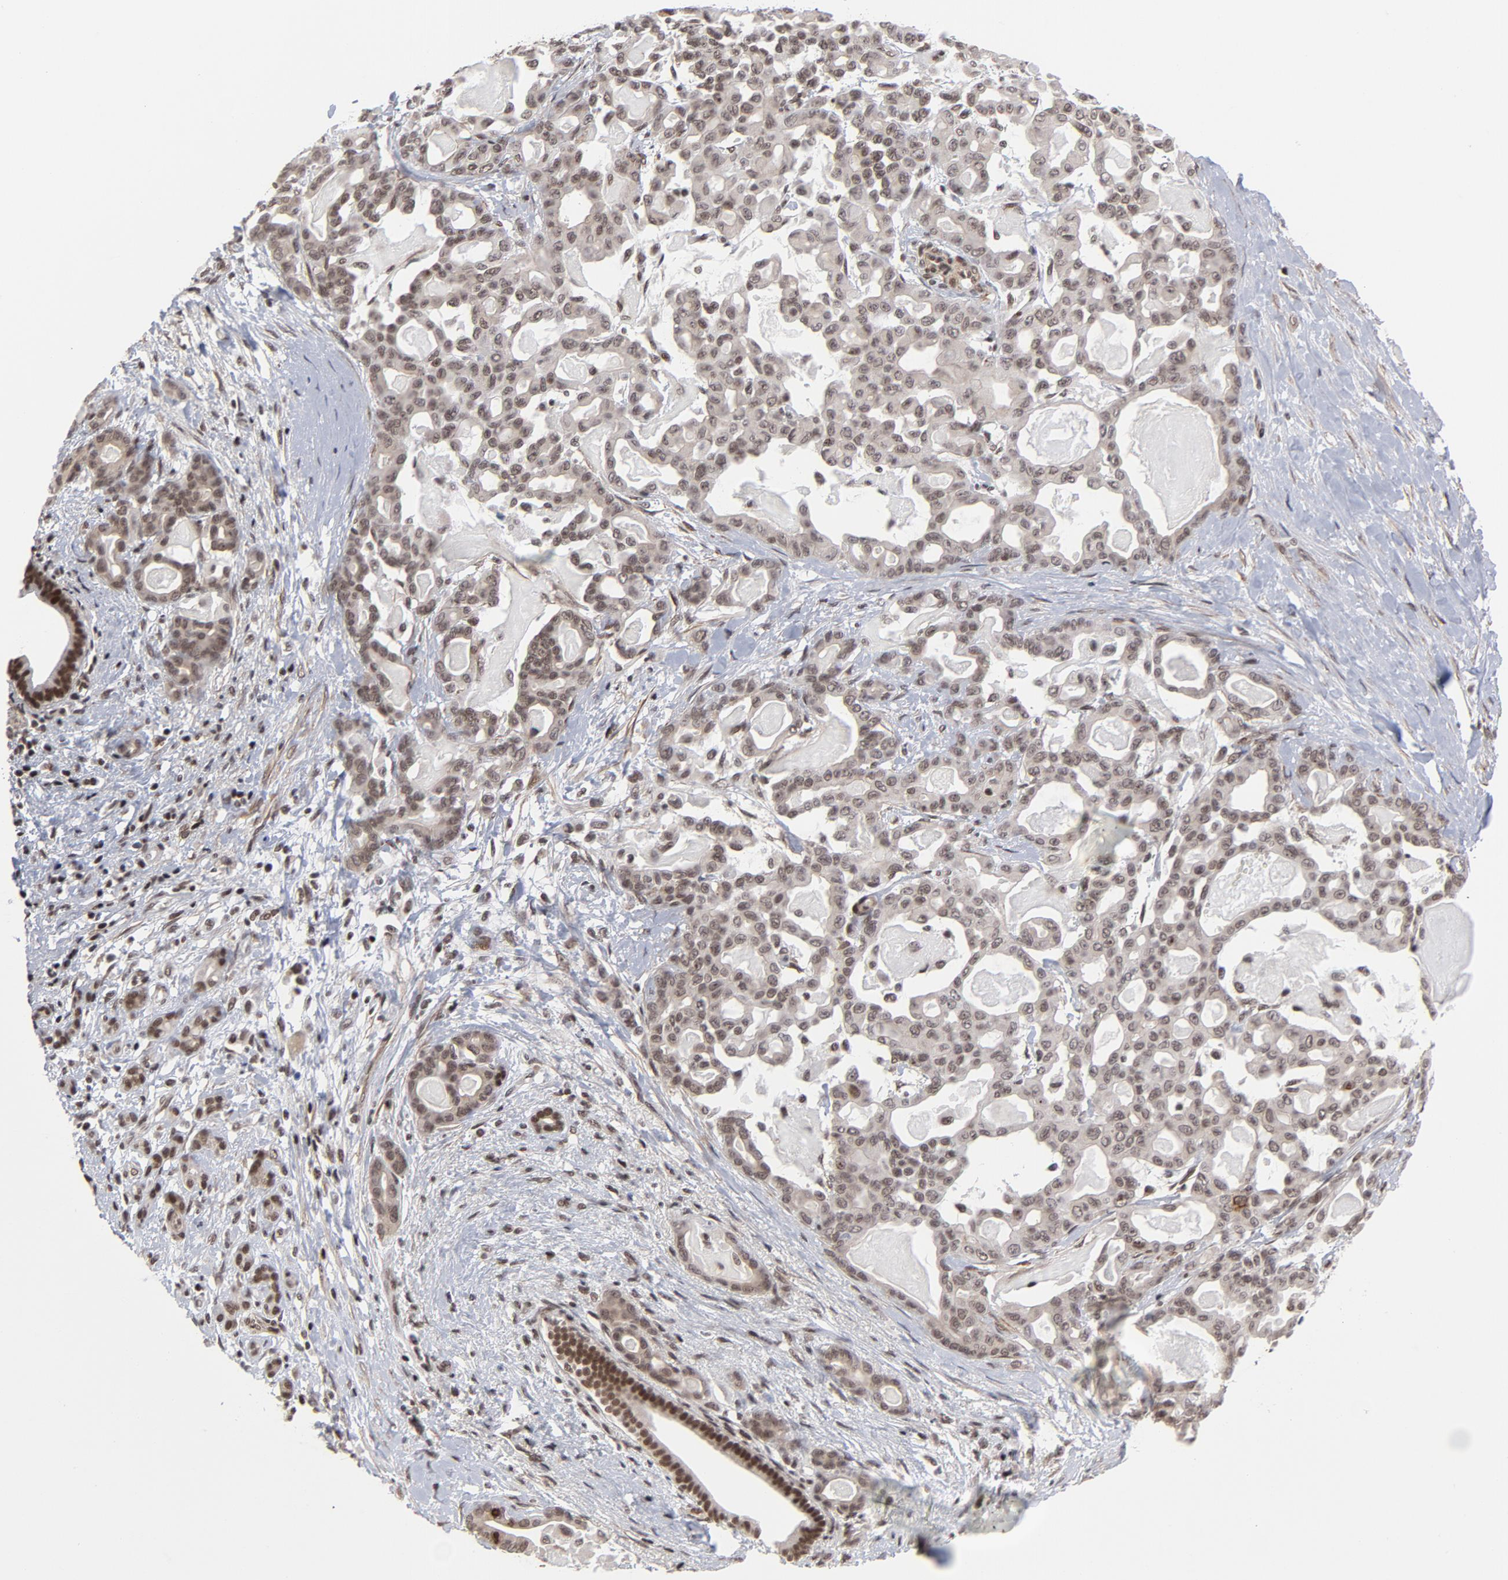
{"staining": {"intensity": "moderate", "quantity": ">75%", "location": "nuclear"}, "tissue": "pancreatic cancer", "cell_type": "Tumor cells", "image_type": "cancer", "snomed": [{"axis": "morphology", "description": "Adenocarcinoma, NOS"}, {"axis": "topography", "description": "Pancreas"}], "caption": "High-magnification brightfield microscopy of pancreatic cancer stained with DAB (3,3'-diaminobenzidine) (brown) and counterstained with hematoxylin (blue). tumor cells exhibit moderate nuclear staining is identified in about>75% of cells. The protein is stained brown, and the nuclei are stained in blue (DAB (3,3'-diaminobenzidine) IHC with brightfield microscopy, high magnification).", "gene": "CTCF", "patient": {"sex": "male", "age": 63}}